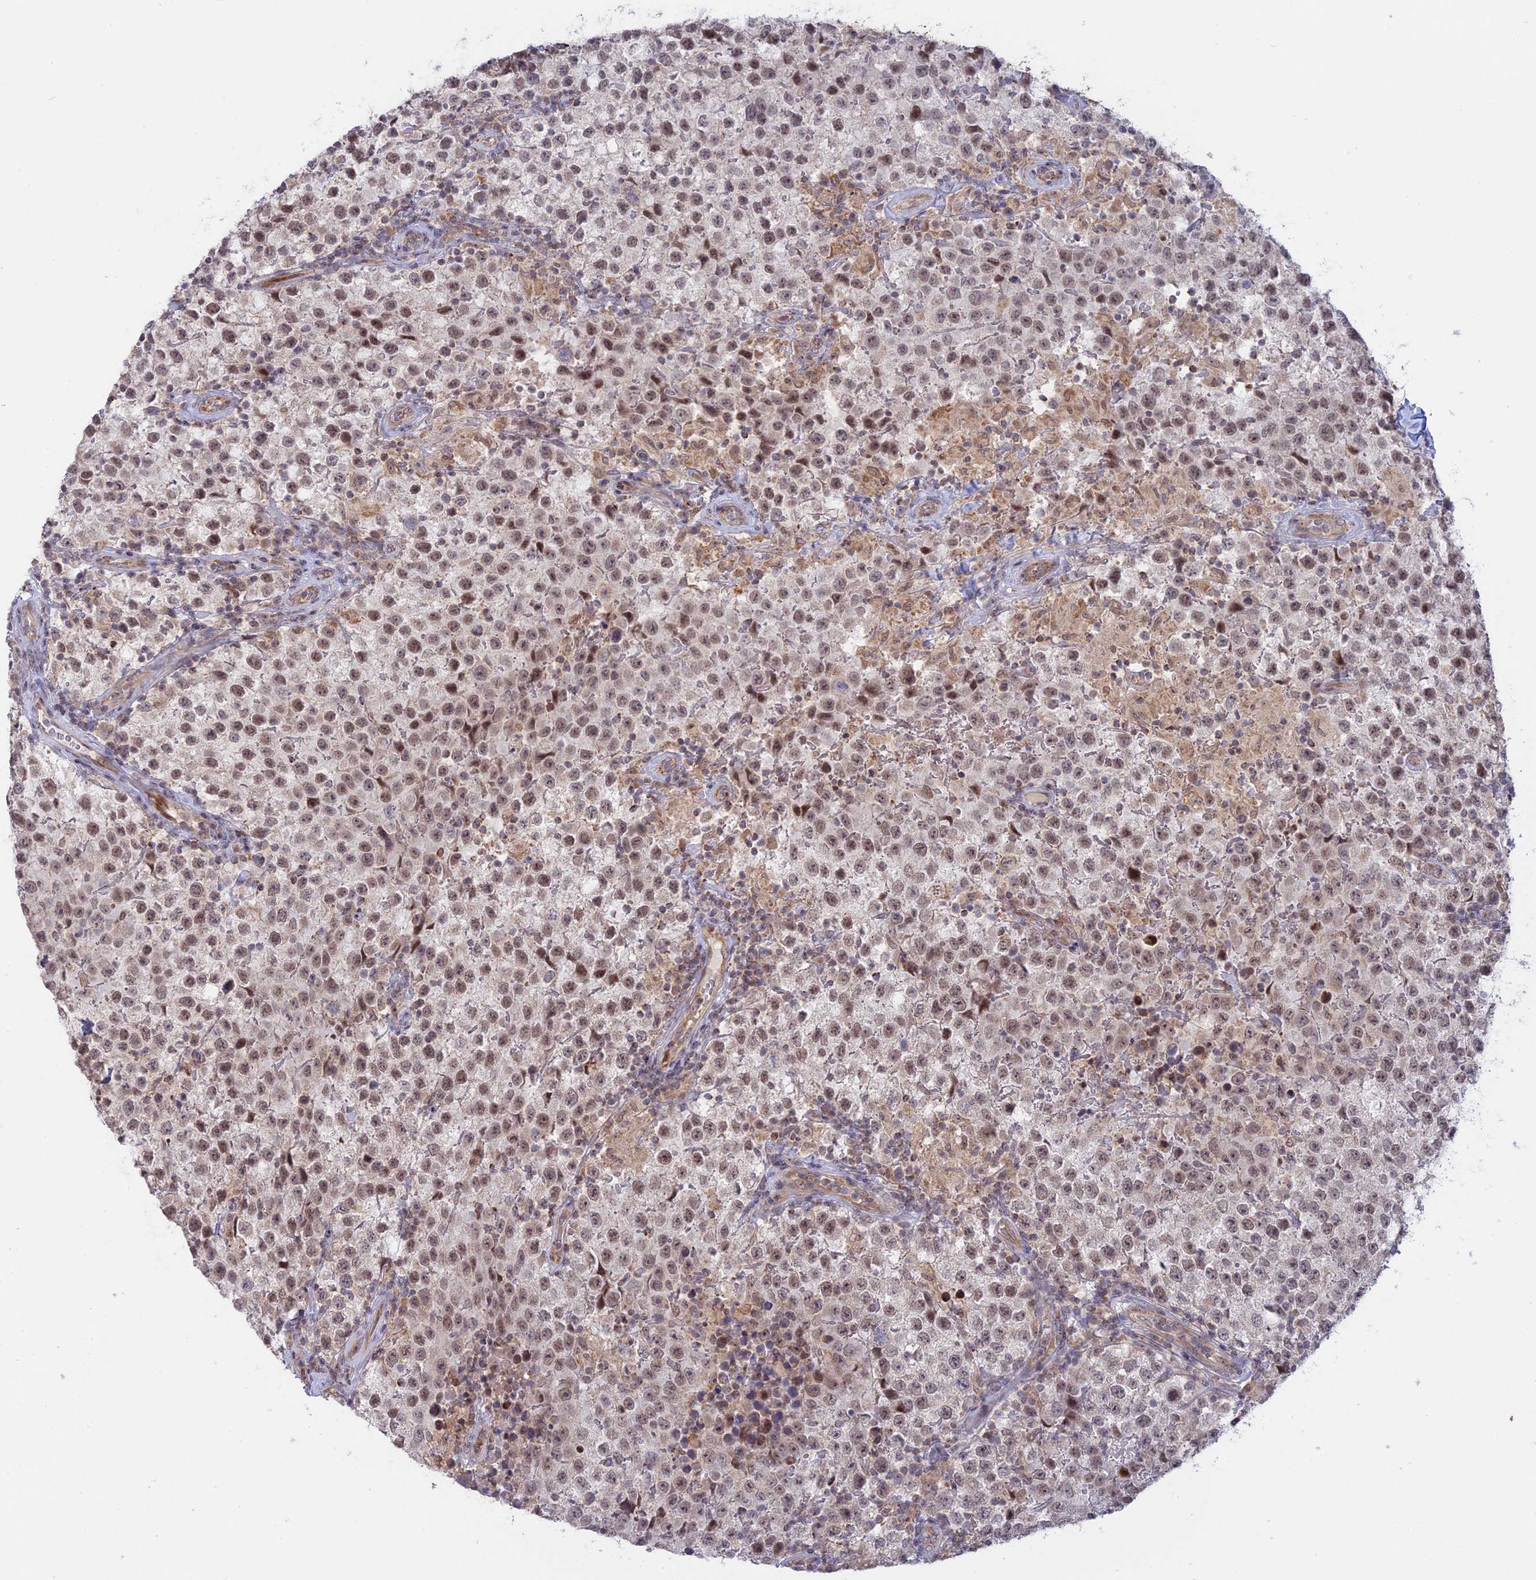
{"staining": {"intensity": "moderate", "quantity": ">75%", "location": "nuclear"}, "tissue": "testis cancer", "cell_type": "Tumor cells", "image_type": "cancer", "snomed": [{"axis": "morphology", "description": "Seminoma, NOS"}, {"axis": "morphology", "description": "Carcinoma, Embryonal, NOS"}, {"axis": "topography", "description": "Testis"}], "caption": "This is a photomicrograph of immunohistochemistry staining of embryonal carcinoma (testis), which shows moderate expression in the nuclear of tumor cells.", "gene": "GSKIP", "patient": {"sex": "male", "age": 41}}